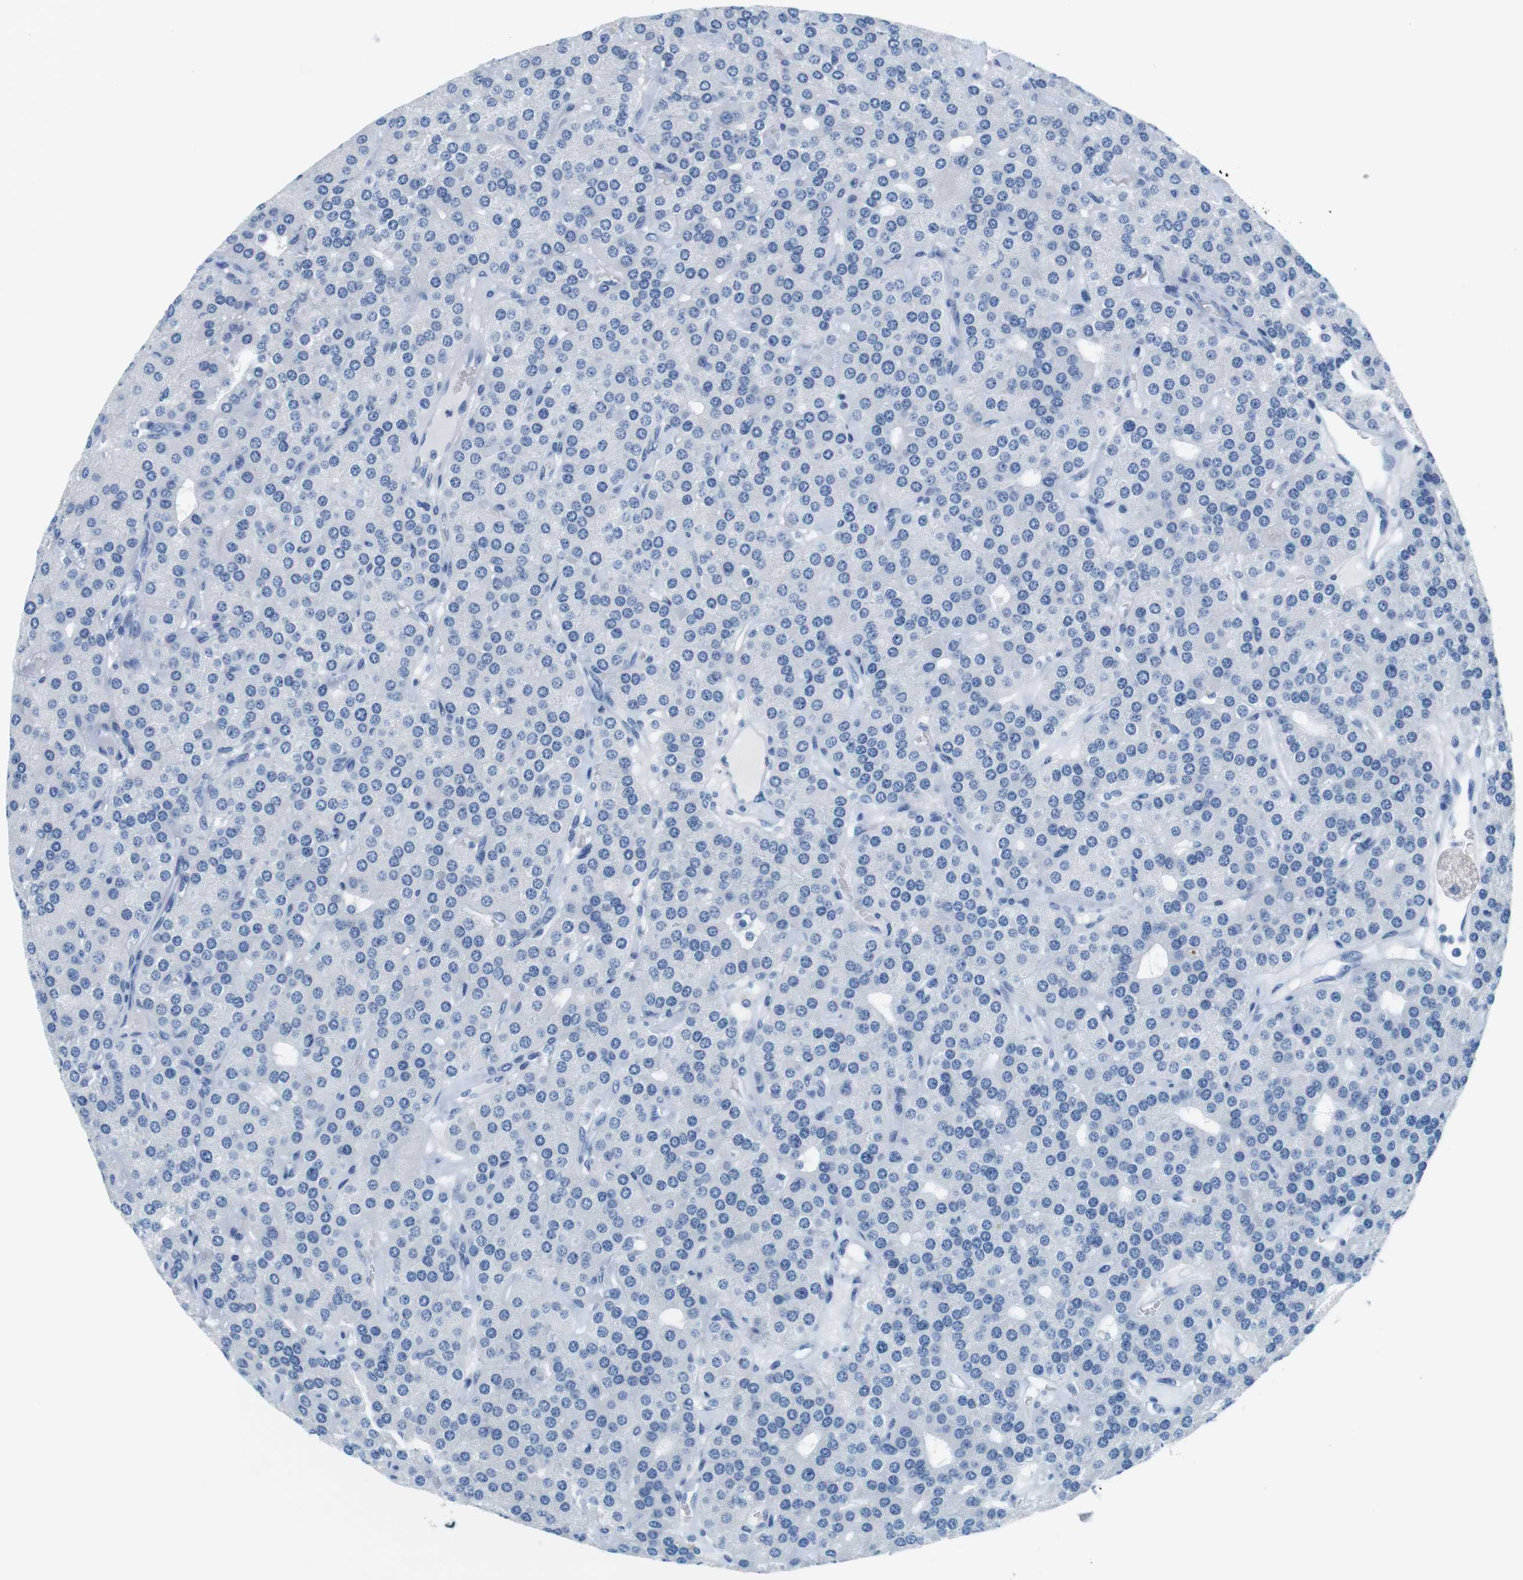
{"staining": {"intensity": "negative", "quantity": "none", "location": "none"}, "tissue": "parathyroid gland", "cell_type": "Glandular cells", "image_type": "normal", "snomed": [{"axis": "morphology", "description": "Normal tissue, NOS"}, {"axis": "morphology", "description": "Adenoma, NOS"}, {"axis": "topography", "description": "Parathyroid gland"}], "caption": "This is an immunohistochemistry (IHC) histopathology image of unremarkable parathyroid gland. There is no staining in glandular cells.", "gene": "CYP2C9", "patient": {"sex": "female", "age": 86}}